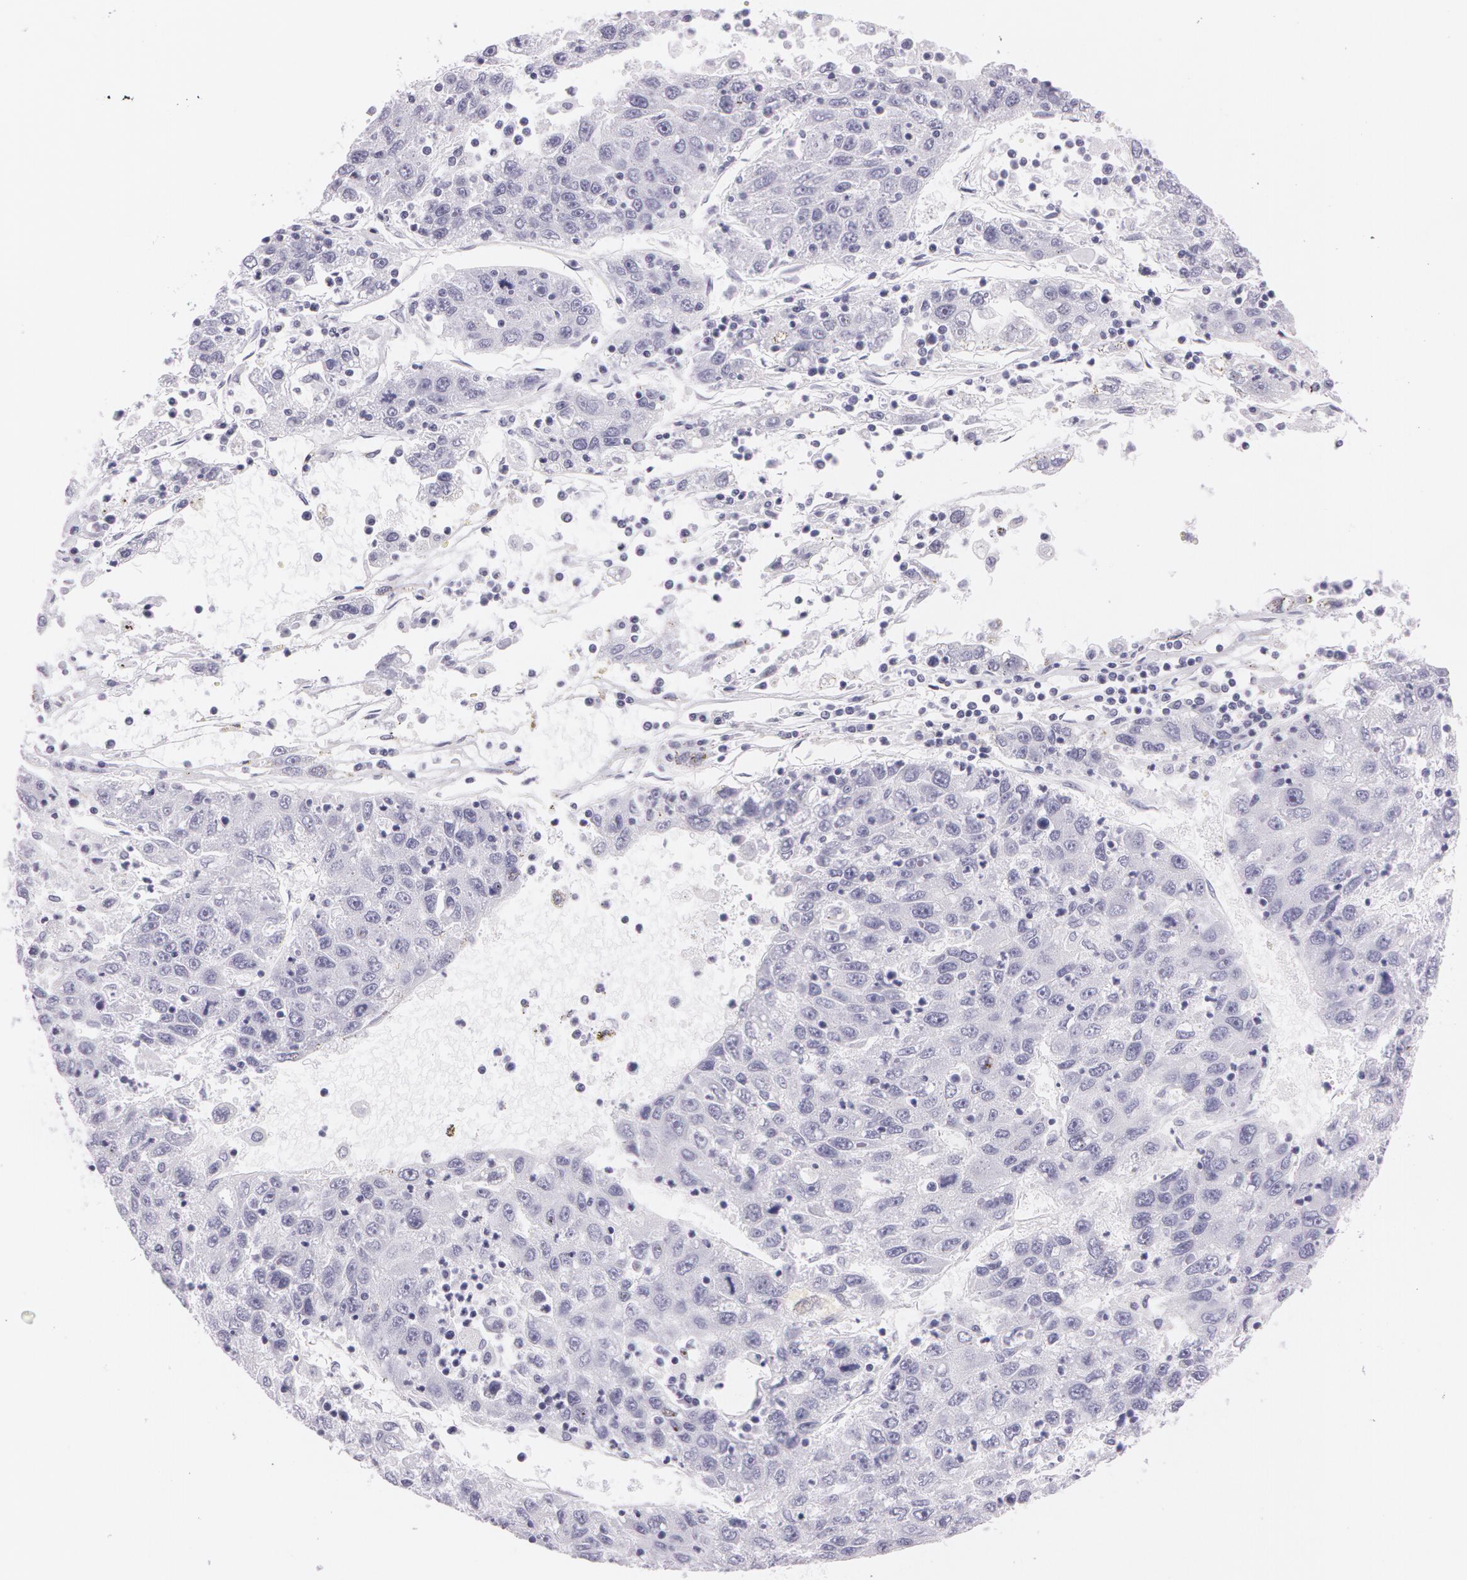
{"staining": {"intensity": "negative", "quantity": "none", "location": "none"}, "tissue": "liver cancer", "cell_type": "Tumor cells", "image_type": "cancer", "snomed": [{"axis": "morphology", "description": "Carcinoma, Hepatocellular, NOS"}, {"axis": "topography", "description": "Liver"}], "caption": "Tumor cells are negative for protein expression in human liver hepatocellular carcinoma.", "gene": "SNCG", "patient": {"sex": "male", "age": 49}}